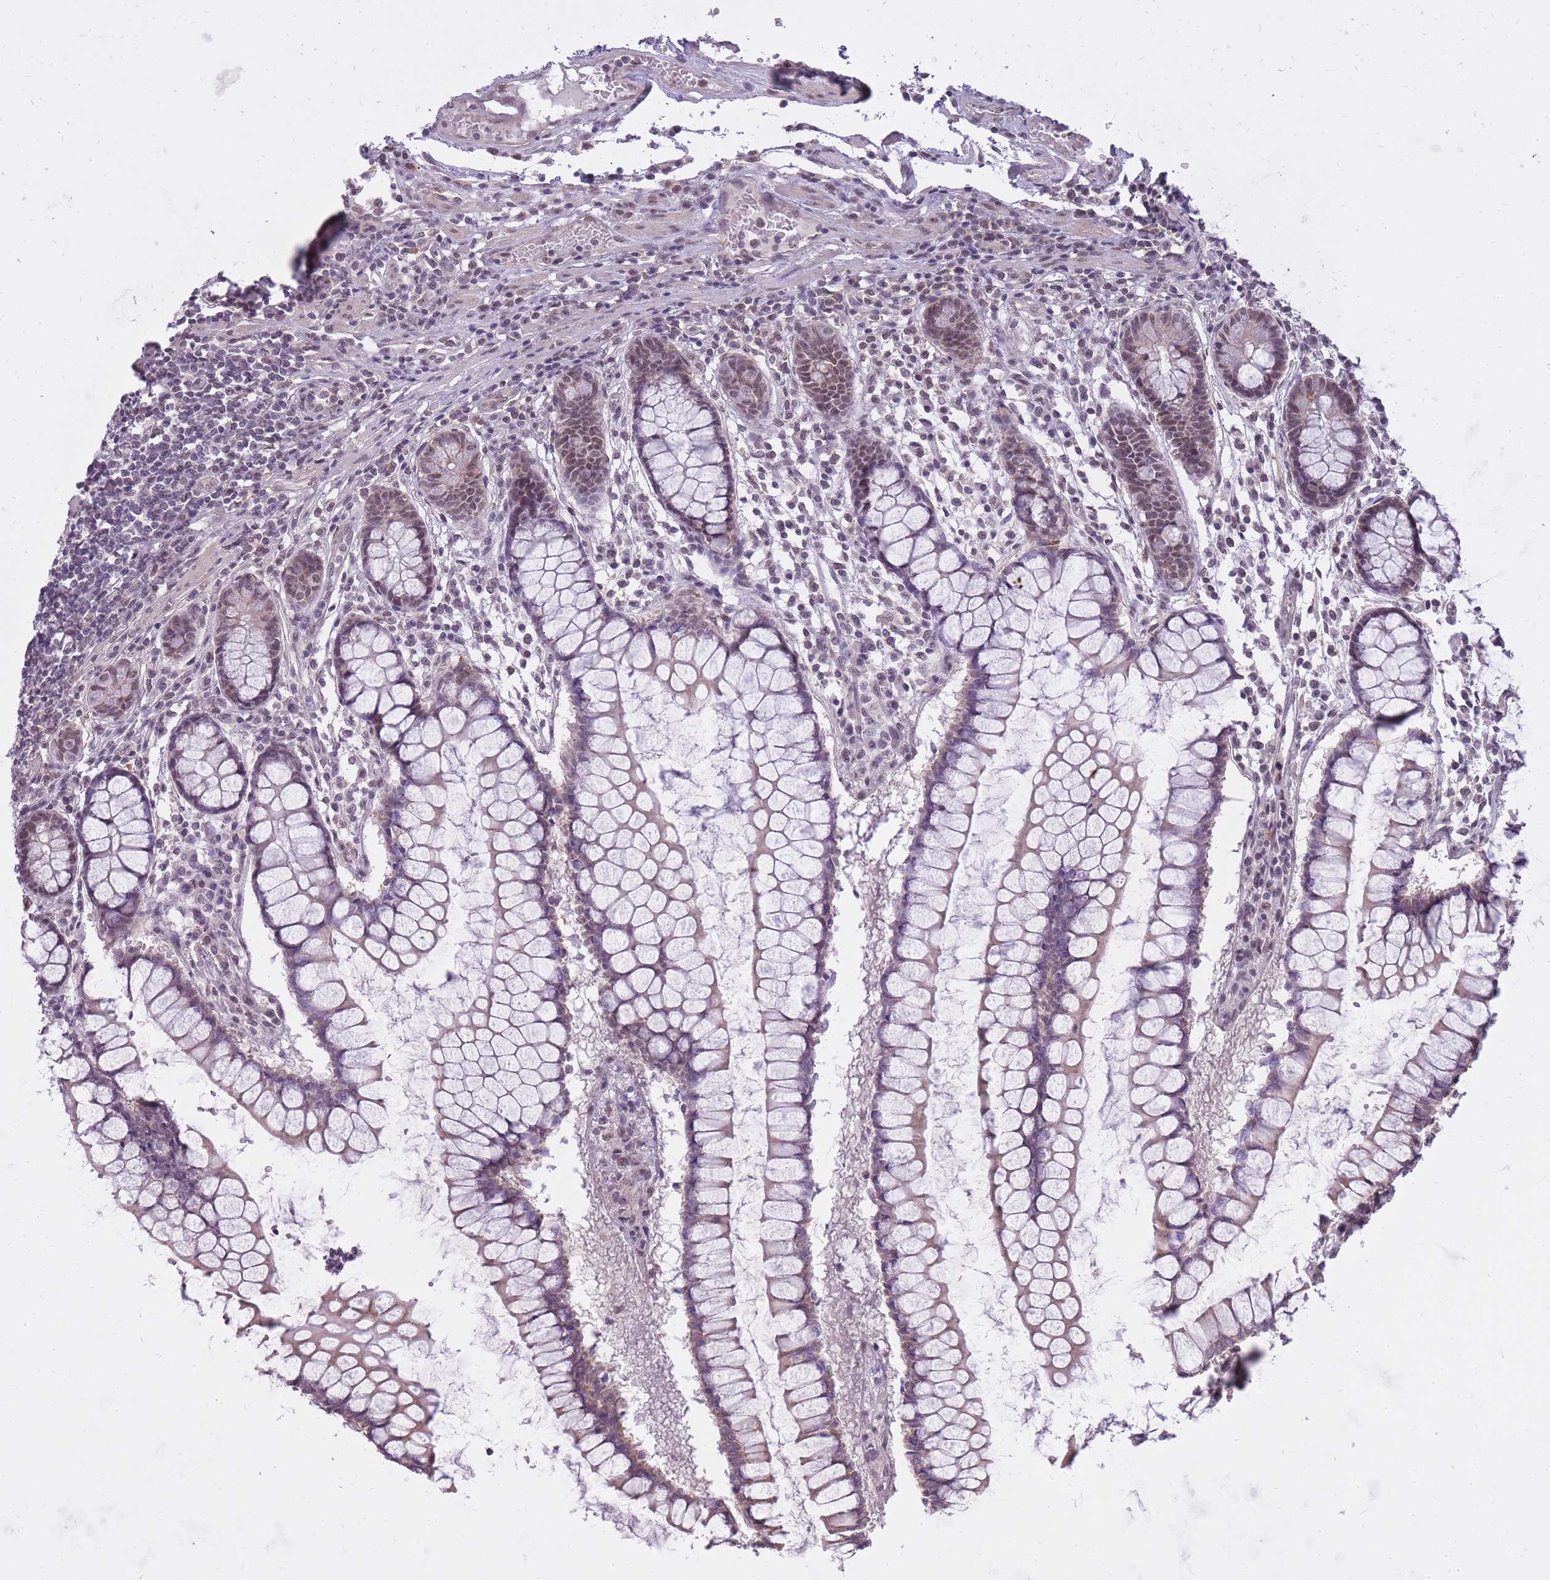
{"staining": {"intensity": "negative", "quantity": "none", "location": "none"}, "tissue": "colon", "cell_type": "Endothelial cells", "image_type": "normal", "snomed": [{"axis": "morphology", "description": "Normal tissue, NOS"}, {"axis": "morphology", "description": "Adenocarcinoma, NOS"}, {"axis": "topography", "description": "Colon"}], "caption": "The histopathology image reveals no staining of endothelial cells in unremarkable colon. (Immunohistochemistry (ihc), brightfield microscopy, high magnification).", "gene": "TIGD1", "patient": {"sex": "female", "age": 55}}